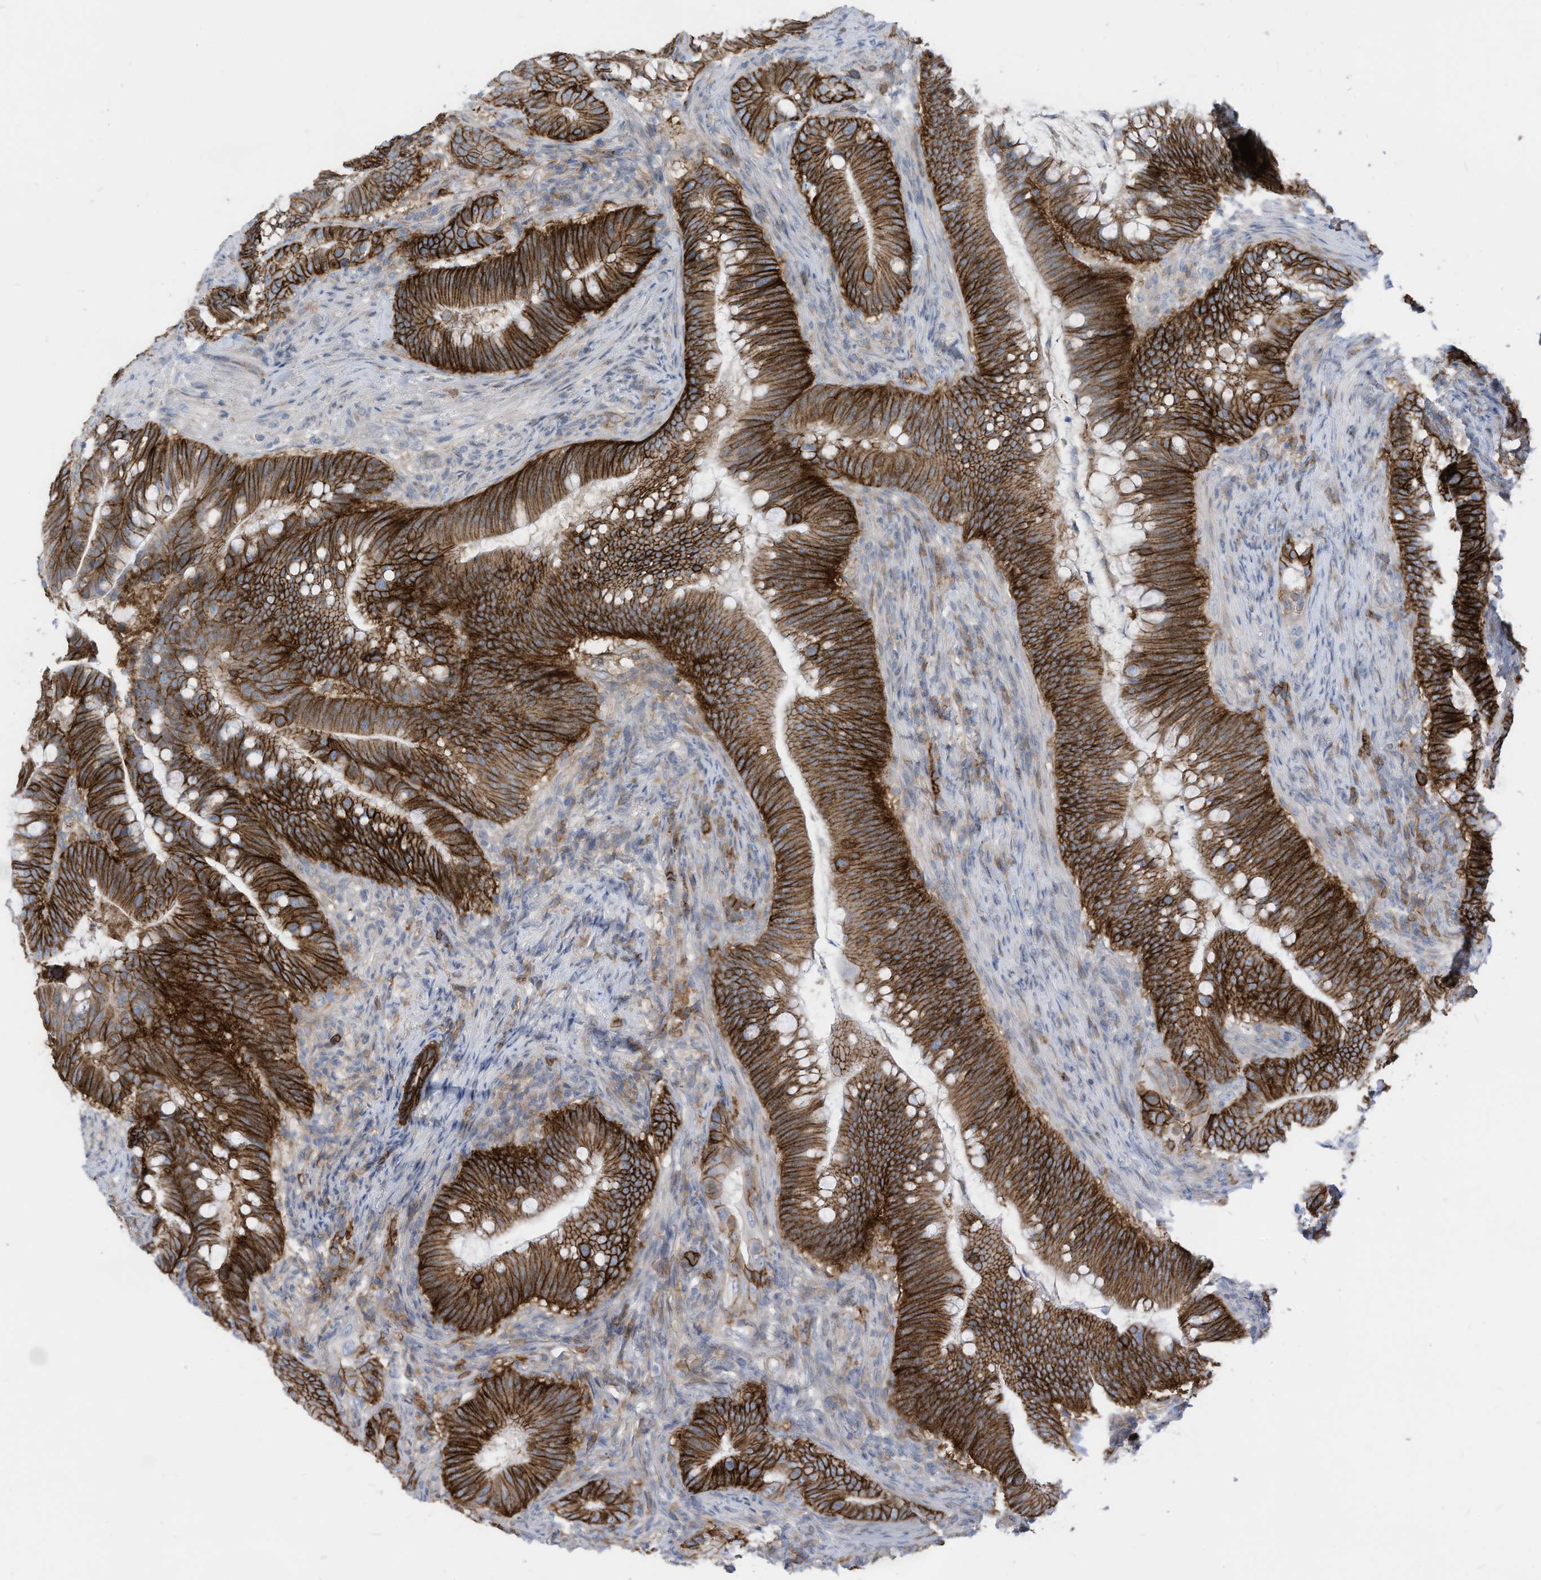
{"staining": {"intensity": "strong", "quantity": ">75%", "location": "cytoplasmic/membranous"}, "tissue": "colorectal cancer", "cell_type": "Tumor cells", "image_type": "cancer", "snomed": [{"axis": "morphology", "description": "Adenocarcinoma, NOS"}, {"axis": "topography", "description": "Colon"}], "caption": "Protein expression analysis of human colorectal cancer reveals strong cytoplasmic/membranous positivity in approximately >75% of tumor cells. The protein of interest is shown in brown color, while the nuclei are stained blue.", "gene": "SLC1A5", "patient": {"sex": "female", "age": 66}}